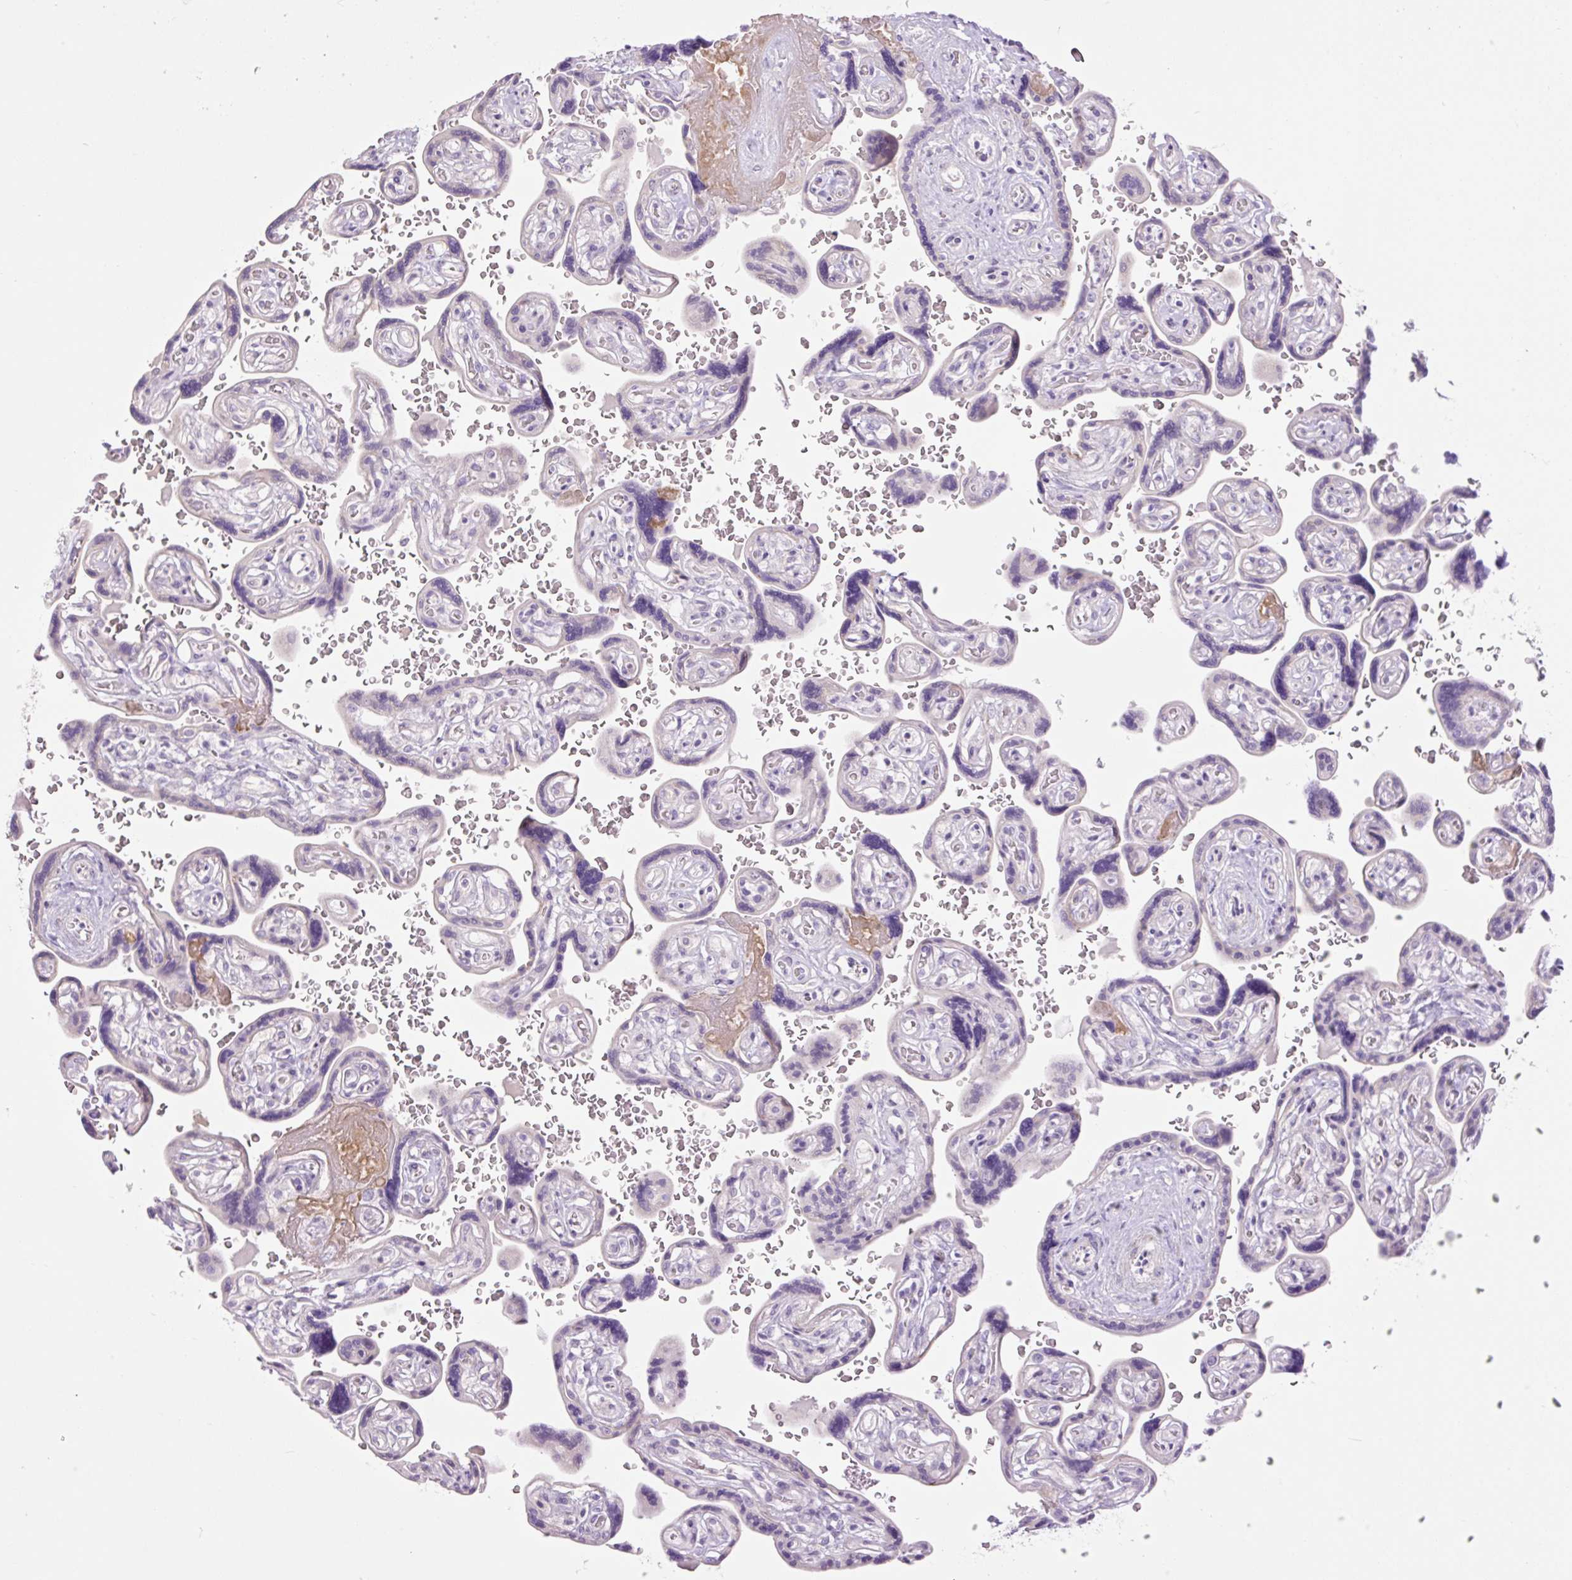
{"staining": {"intensity": "negative", "quantity": "none", "location": "none"}, "tissue": "placenta", "cell_type": "Decidual cells", "image_type": "normal", "snomed": [{"axis": "morphology", "description": "Normal tissue, NOS"}, {"axis": "topography", "description": "Placenta"}], "caption": "This is a photomicrograph of immunohistochemistry (IHC) staining of unremarkable placenta, which shows no expression in decidual cells. (DAB (3,3'-diaminobenzidine) immunohistochemistry (IHC) with hematoxylin counter stain).", "gene": "GRID2", "patient": {"sex": "female", "age": 32}}